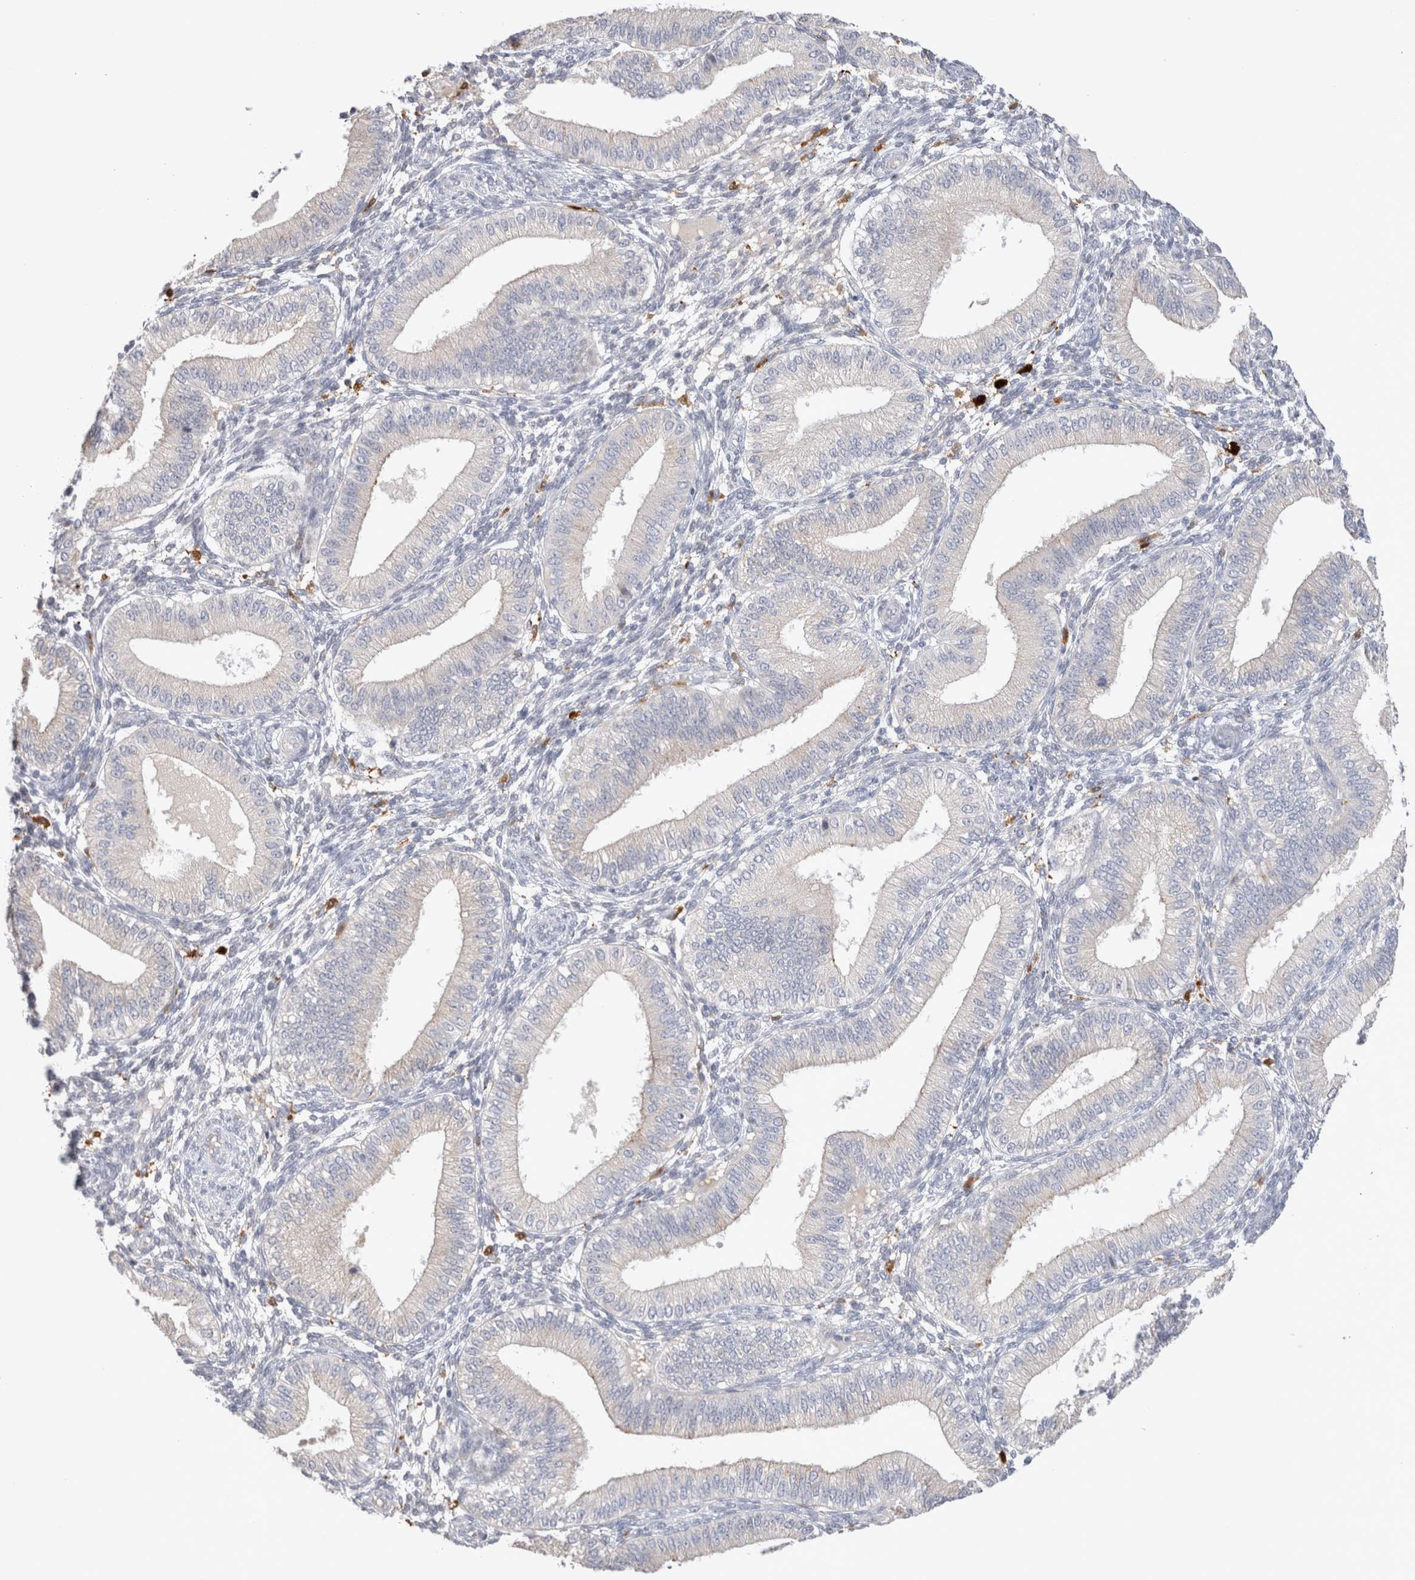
{"staining": {"intensity": "negative", "quantity": "none", "location": "none"}, "tissue": "endometrium", "cell_type": "Cells in endometrial stroma", "image_type": "normal", "snomed": [{"axis": "morphology", "description": "Normal tissue, NOS"}, {"axis": "topography", "description": "Endometrium"}], "caption": "Endometrium was stained to show a protein in brown. There is no significant positivity in cells in endometrial stroma. The staining is performed using DAB brown chromogen with nuclei counter-stained in using hematoxylin.", "gene": "HPGDS", "patient": {"sex": "female", "age": 39}}